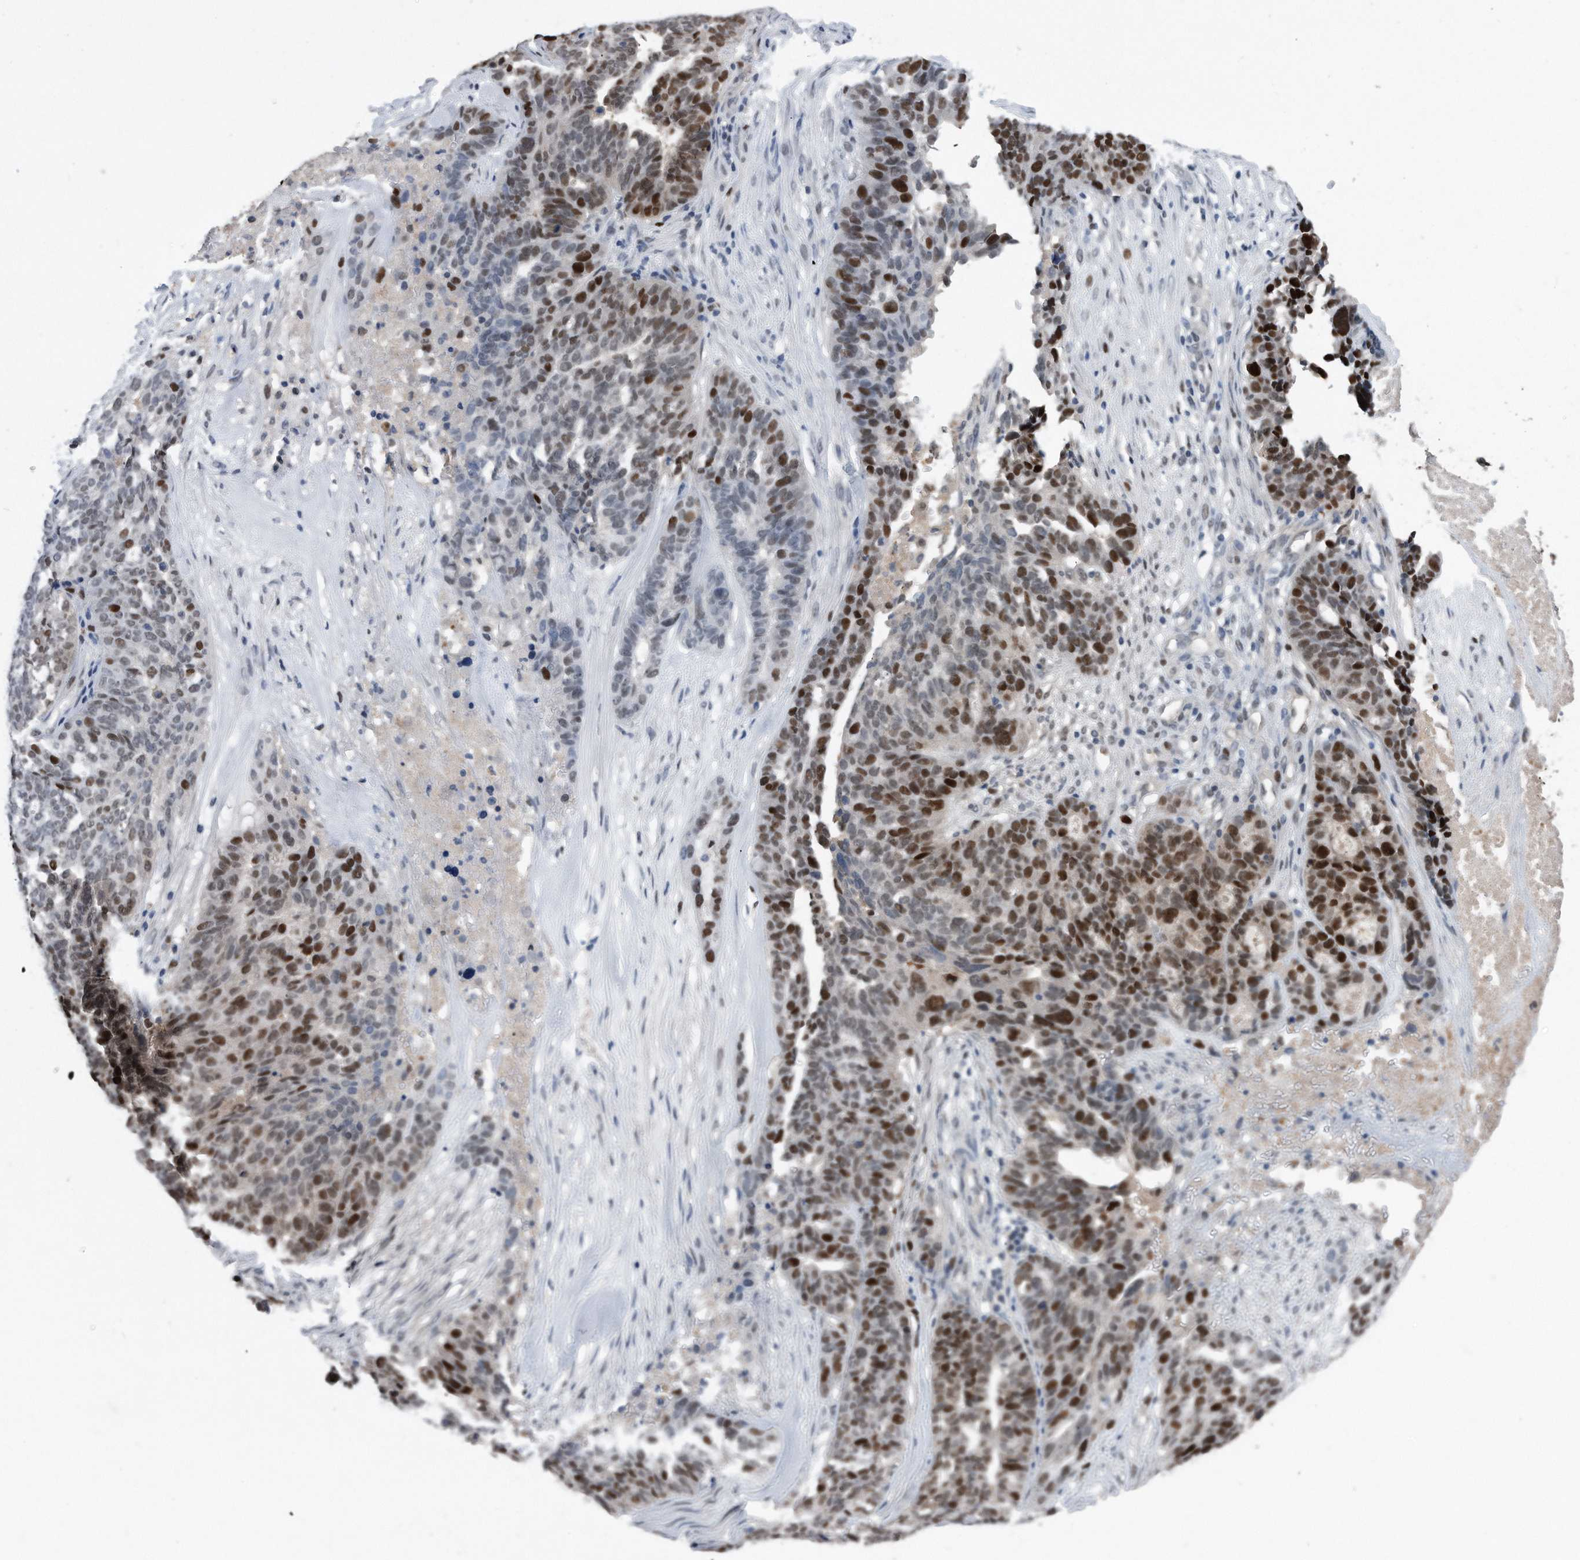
{"staining": {"intensity": "strong", "quantity": "25%-75%", "location": "nuclear"}, "tissue": "ovarian cancer", "cell_type": "Tumor cells", "image_type": "cancer", "snomed": [{"axis": "morphology", "description": "Cystadenocarcinoma, serous, NOS"}, {"axis": "topography", "description": "Ovary"}], "caption": "Ovarian cancer (serous cystadenocarcinoma) stained with immunohistochemistry (IHC) demonstrates strong nuclear positivity in about 25%-75% of tumor cells.", "gene": "PCNA", "patient": {"sex": "female", "age": 59}}